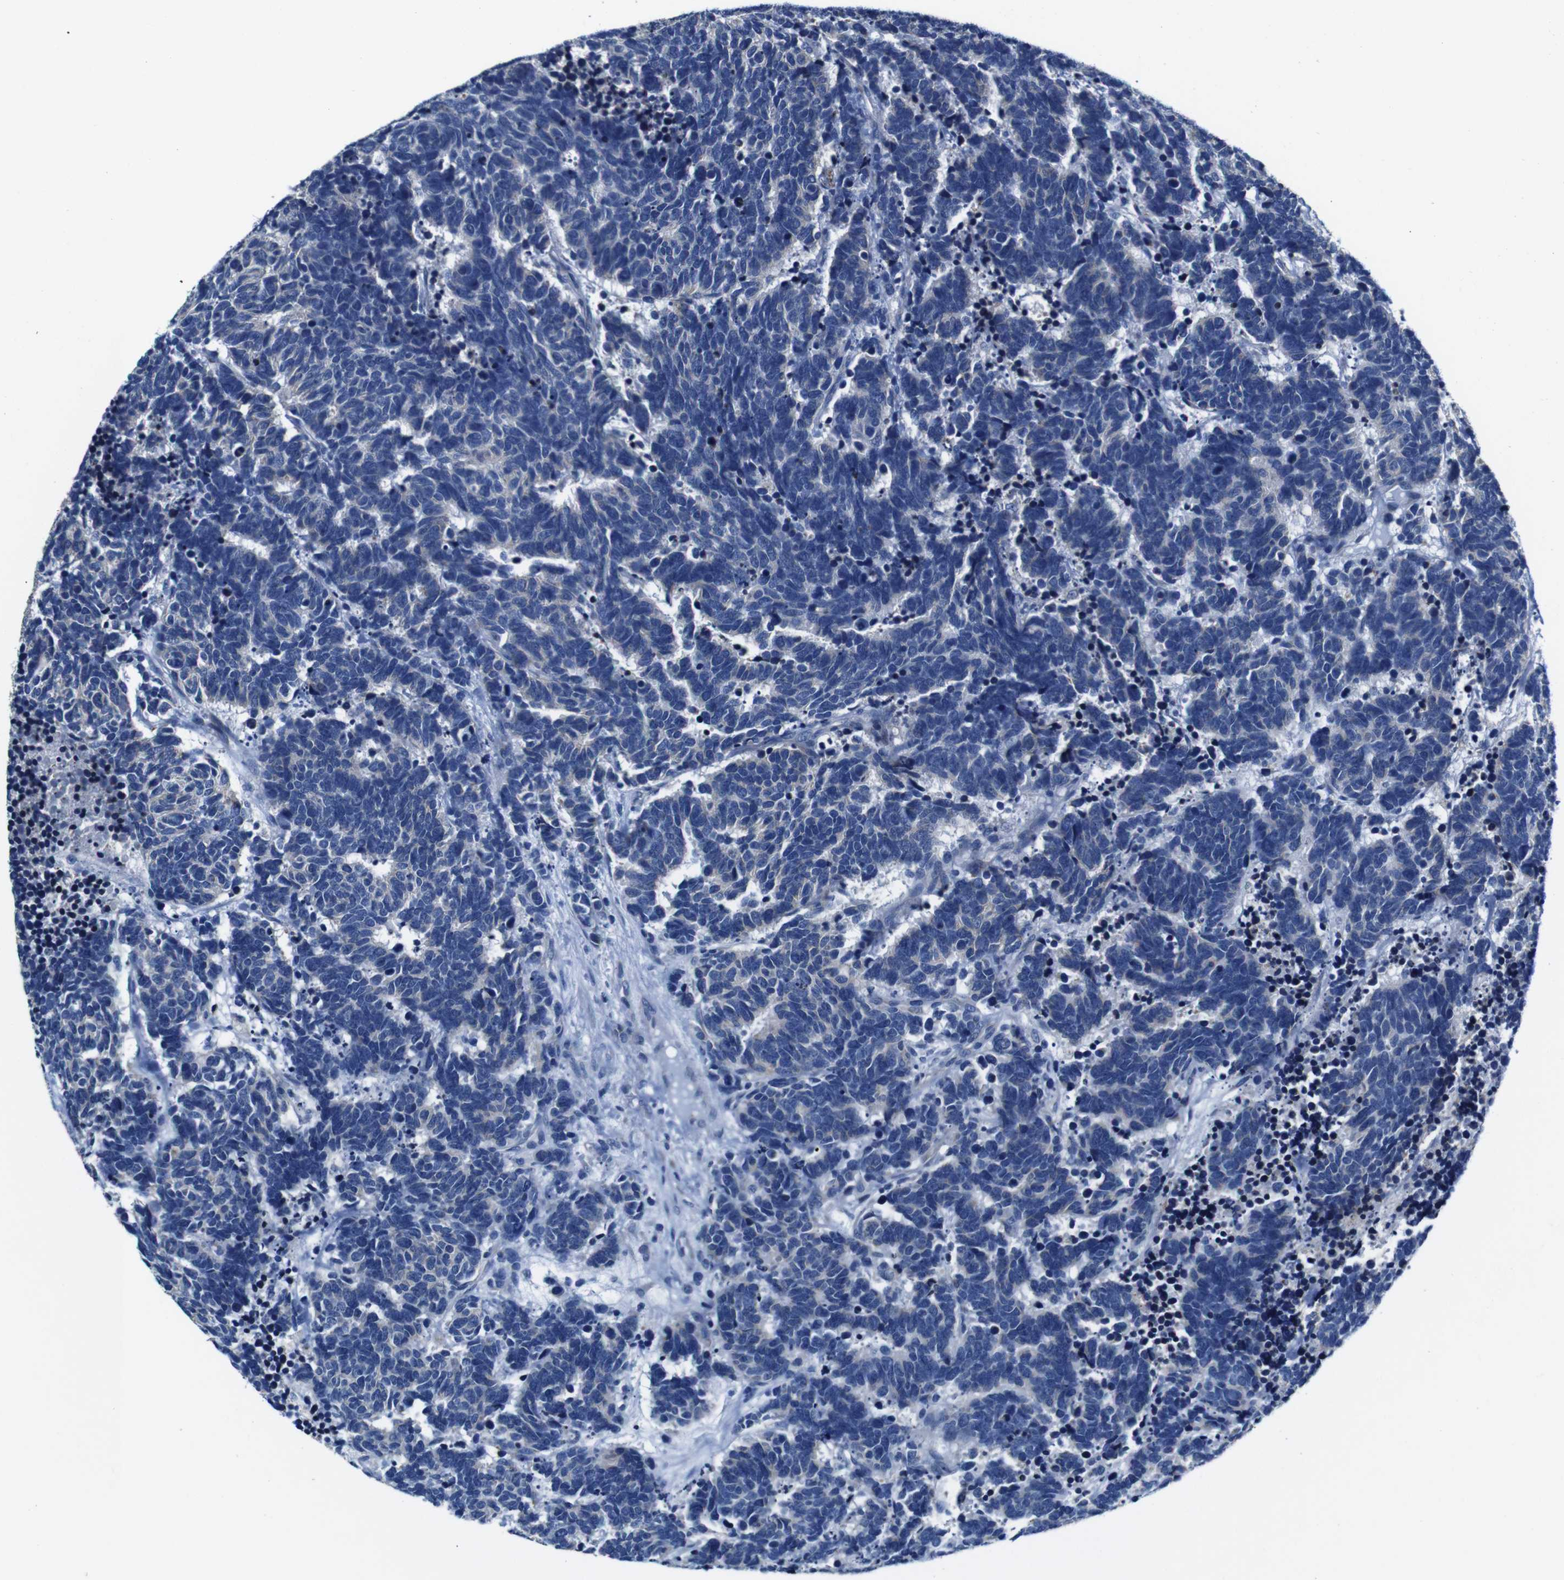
{"staining": {"intensity": "negative", "quantity": "none", "location": "none"}, "tissue": "carcinoid", "cell_type": "Tumor cells", "image_type": "cancer", "snomed": [{"axis": "morphology", "description": "Carcinoma, NOS"}, {"axis": "morphology", "description": "Carcinoid, malignant, NOS"}, {"axis": "topography", "description": "Urinary bladder"}], "caption": "This is an immunohistochemistry (IHC) image of human carcinoma. There is no positivity in tumor cells.", "gene": "SNX19", "patient": {"sex": "male", "age": 57}}